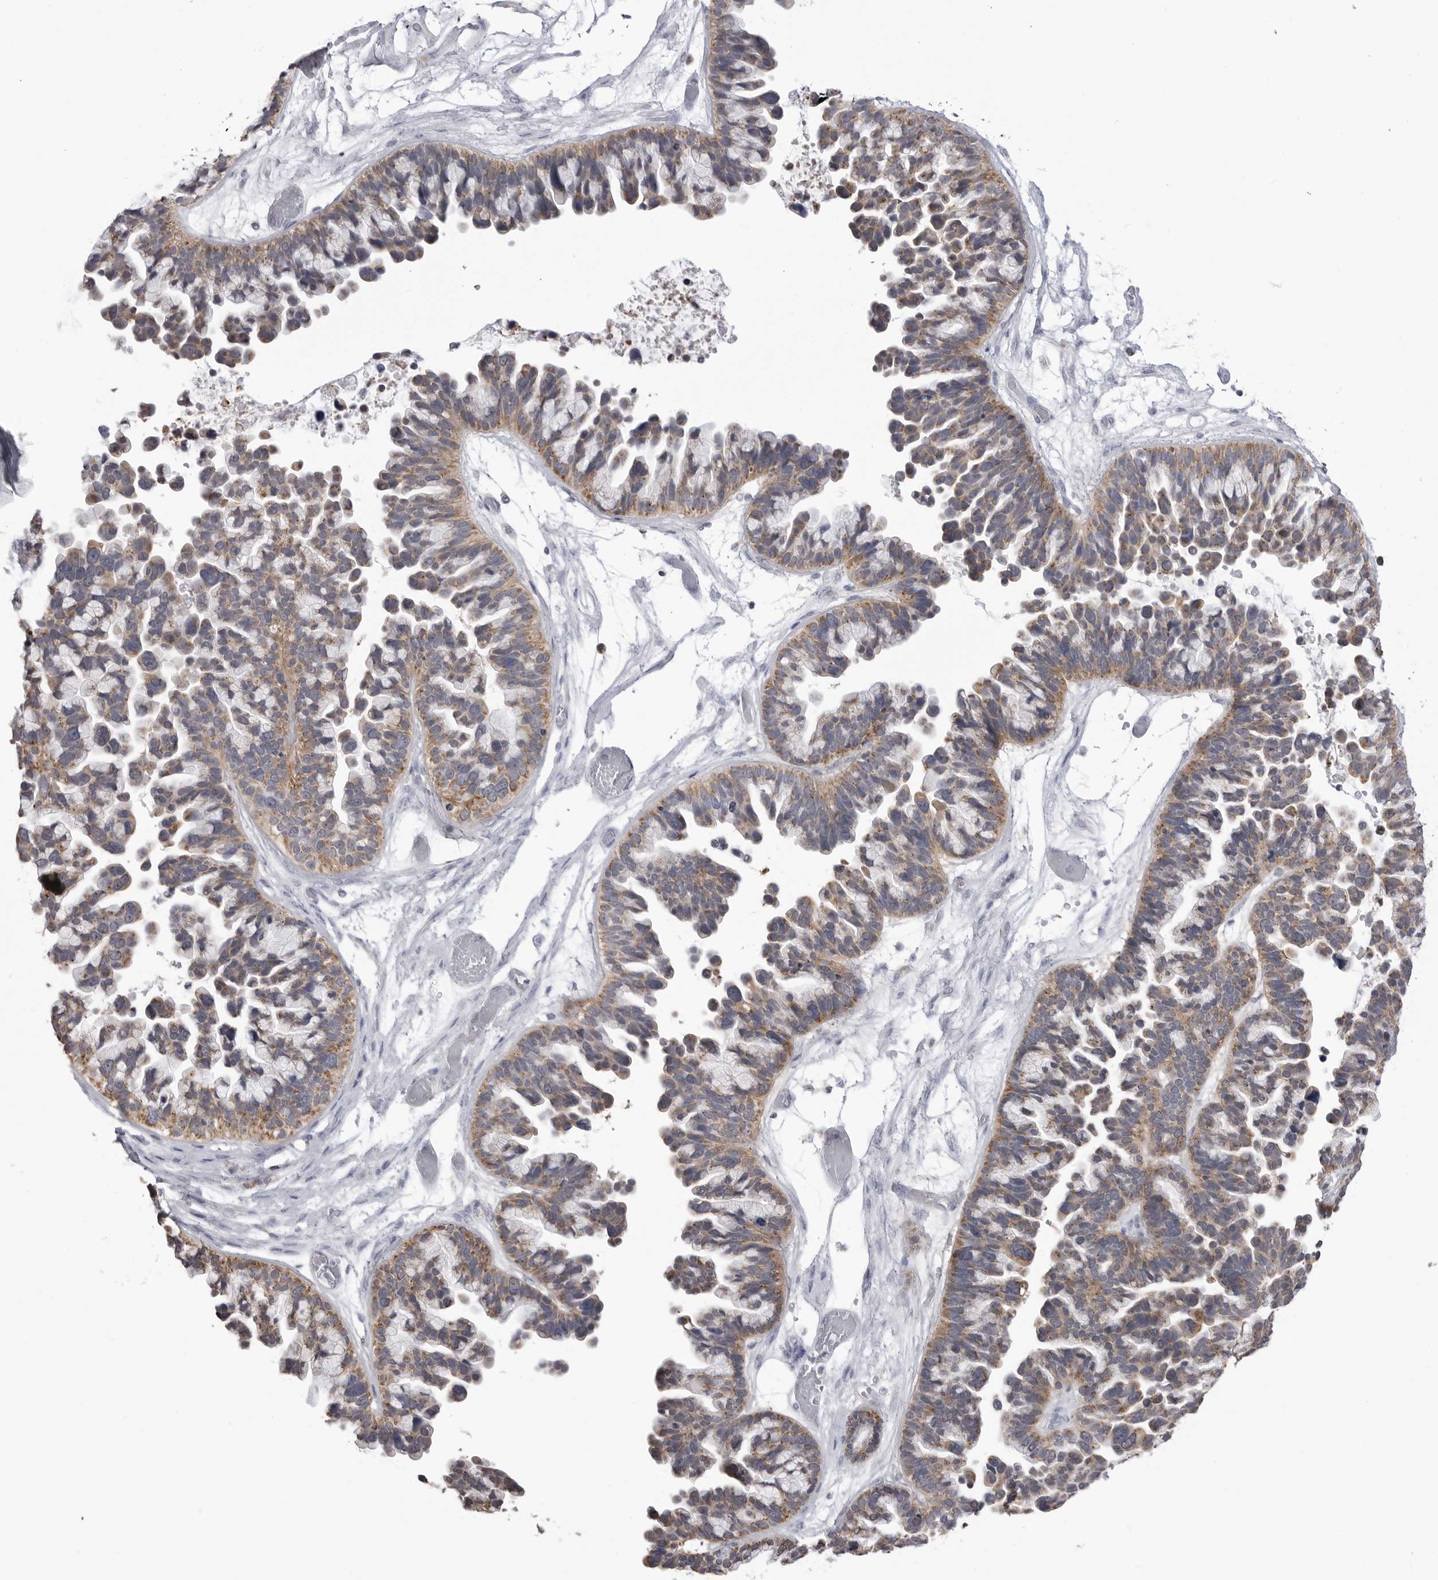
{"staining": {"intensity": "moderate", "quantity": ">75%", "location": "cytoplasmic/membranous"}, "tissue": "ovarian cancer", "cell_type": "Tumor cells", "image_type": "cancer", "snomed": [{"axis": "morphology", "description": "Cystadenocarcinoma, serous, NOS"}, {"axis": "topography", "description": "Ovary"}], "caption": "IHC of human ovarian serous cystadenocarcinoma shows medium levels of moderate cytoplasmic/membranous positivity in about >75% of tumor cells.", "gene": "FH", "patient": {"sex": "female", "age": 56}}